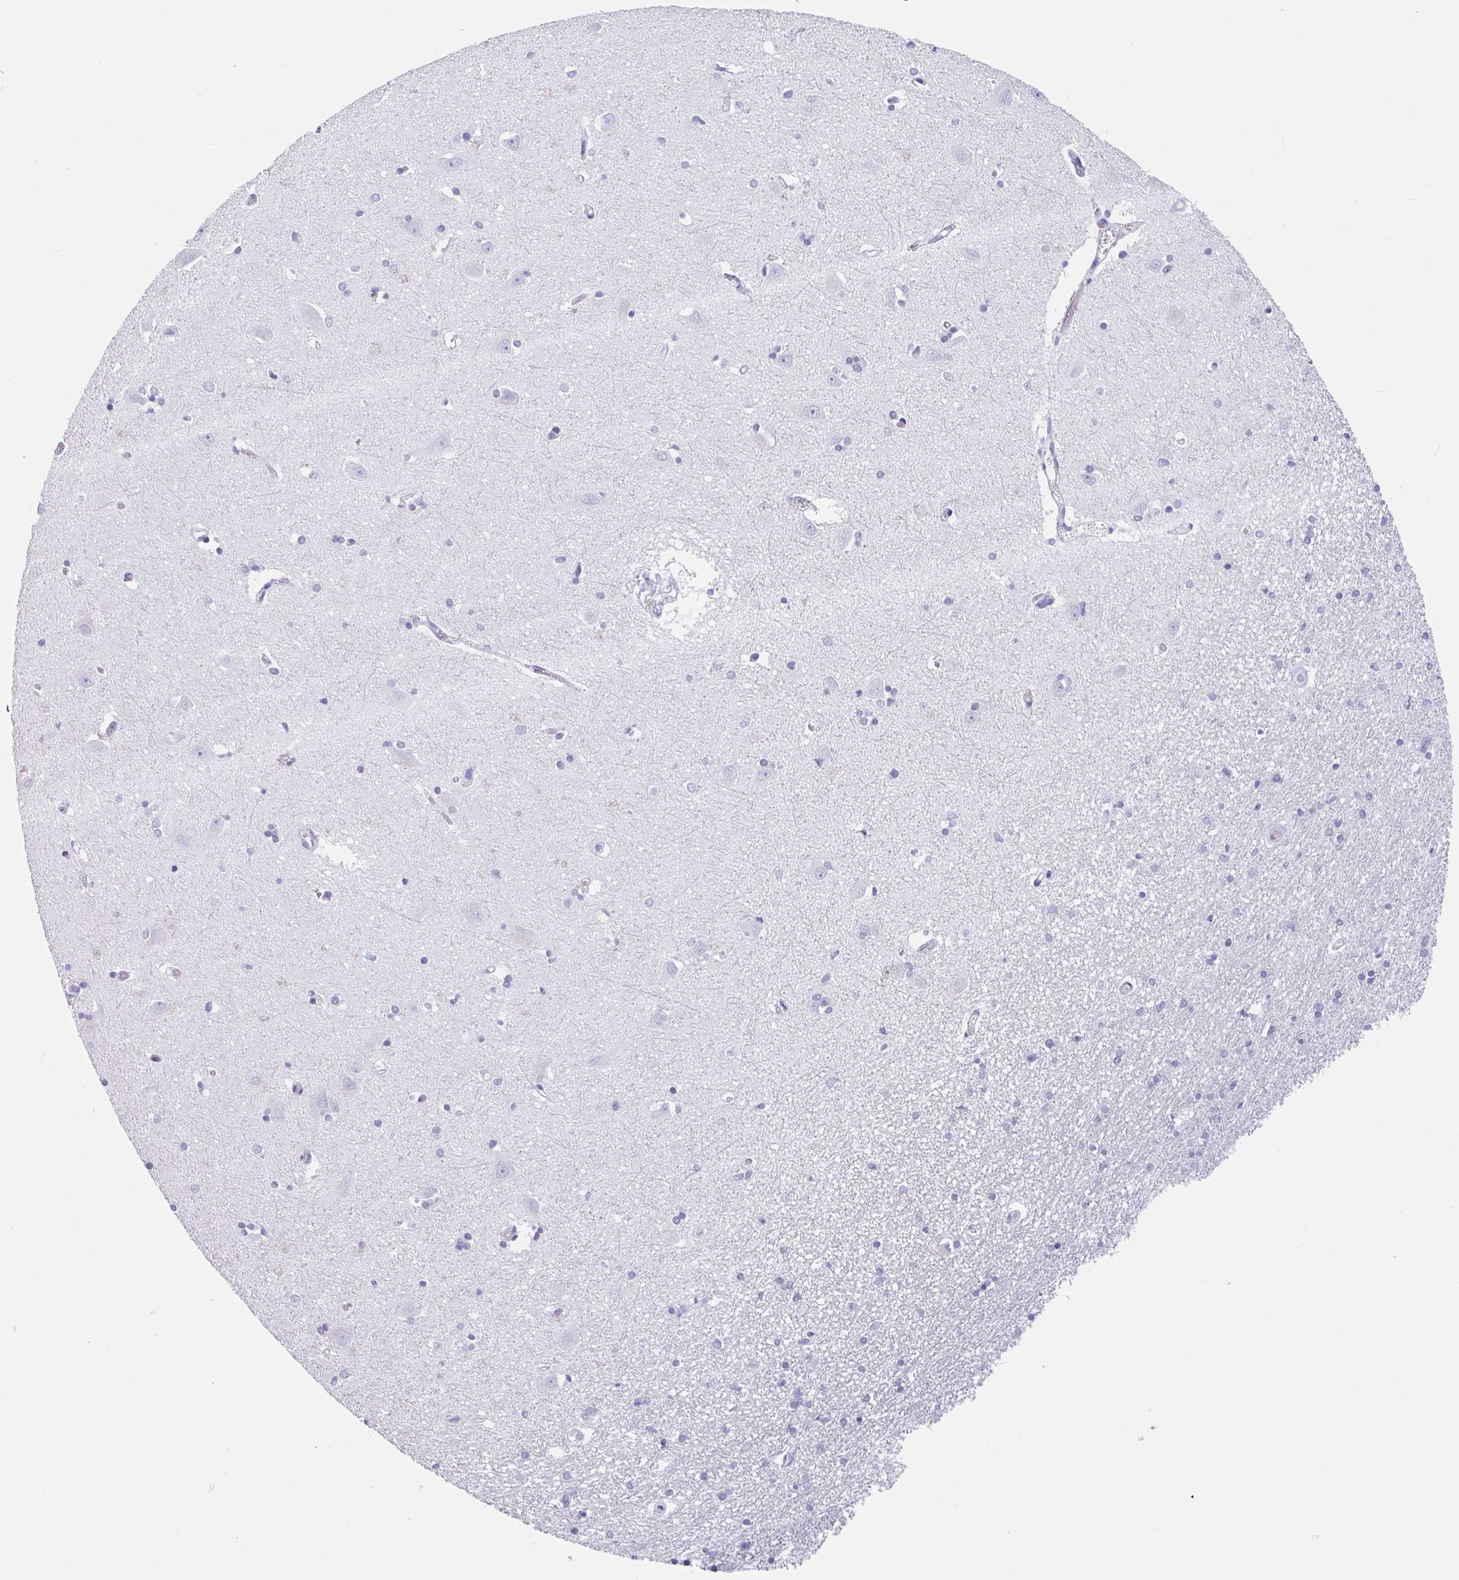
{"staining": {"intensity": "negative", "quantity": "none", "location": "none"}, "tissue": "caudate", "cell_type": "Glial cells", "image_type": "normal", "snomed": [{"axis": "morphology", "description": "Normal tissue, NOS"}, {"axis": "topography", "description": "Lateral ventricle wall"}], "caption": "The image exhibits no staining of glial cells in normal caudate.", "gene": "LENG9", "patient": {"sex": "male", "age": 37}}